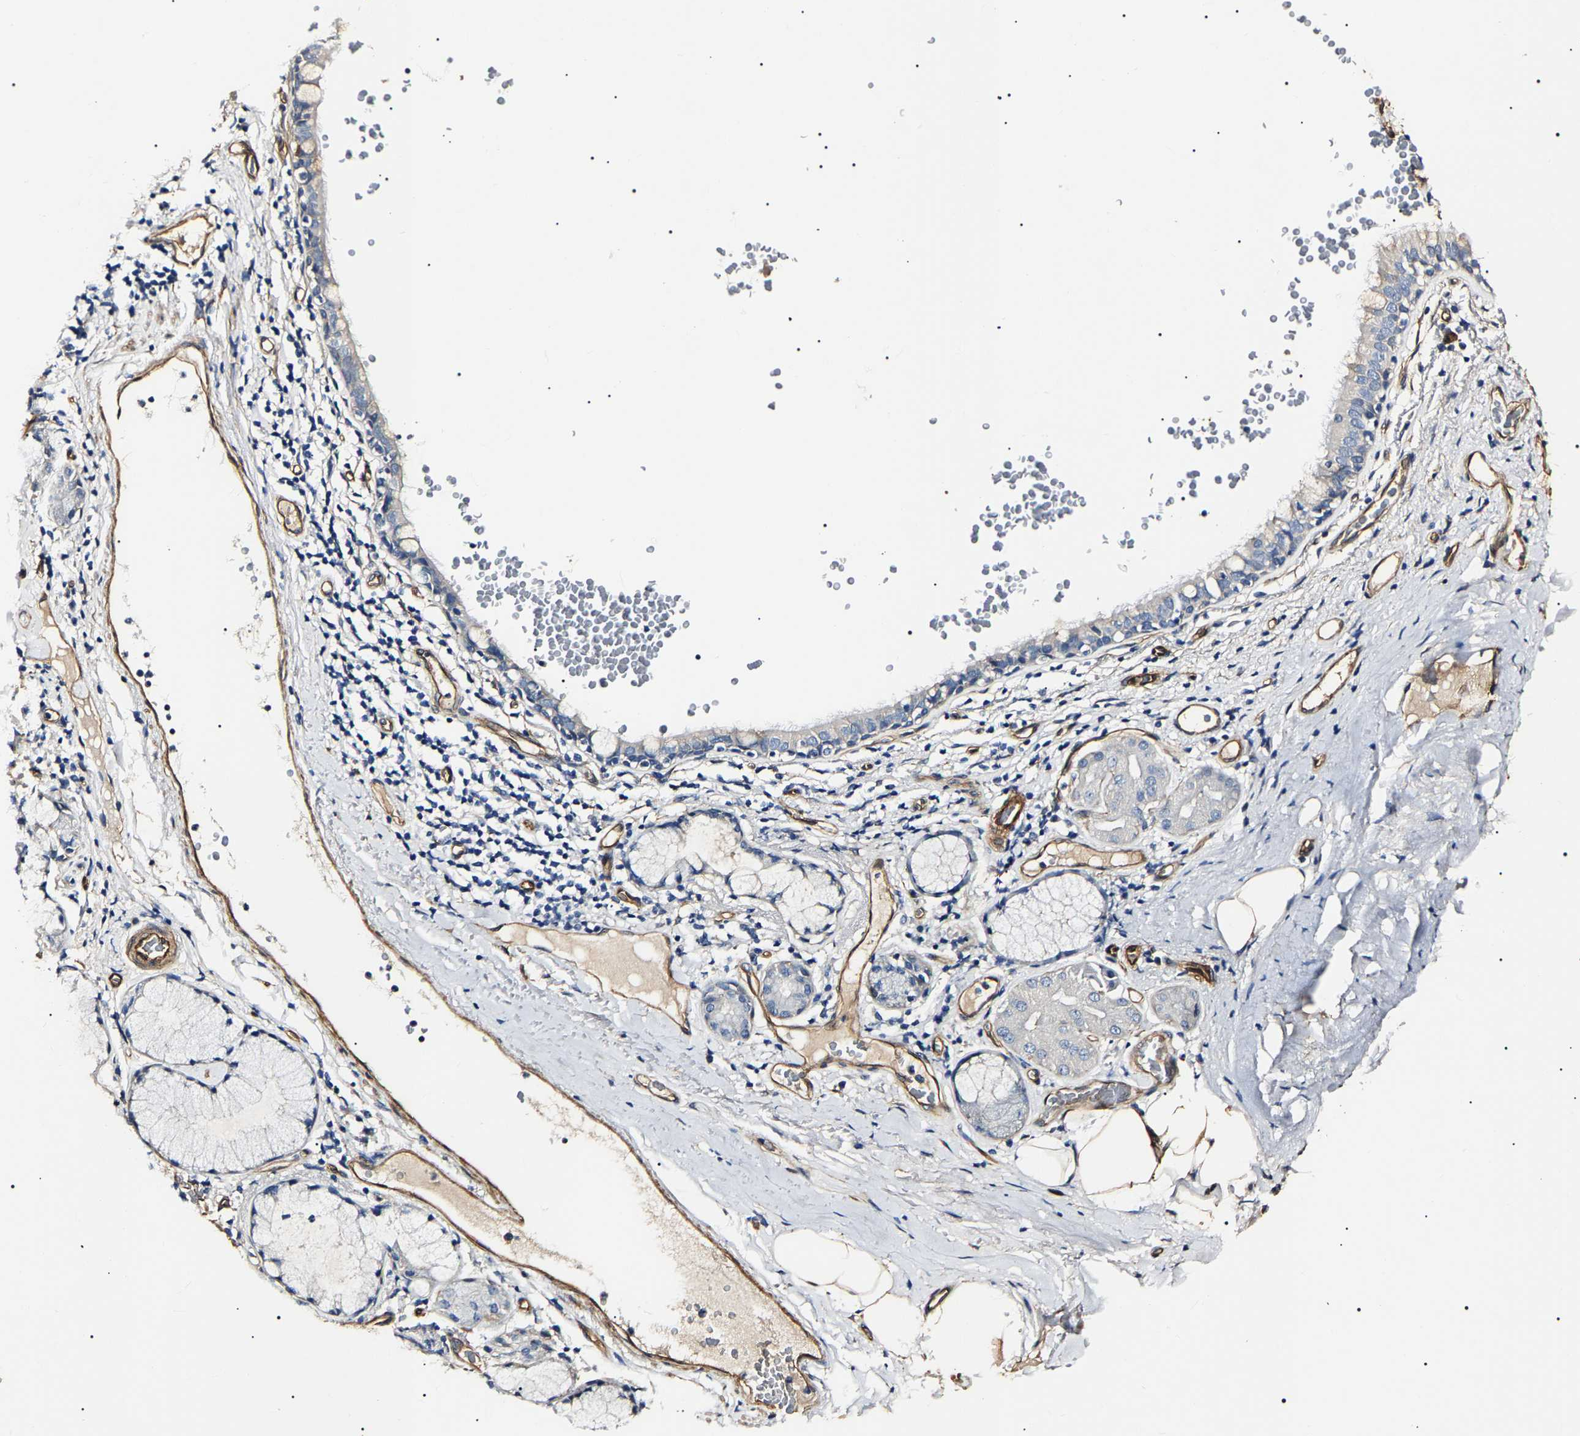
{"staining": {"intensity": "negative", "quantity": "none", "location": "none"}, "tissue": "bronchus", "cell_type": "Respiratory epithelial cells", "image_type": "normal", "snomed": [{"axis": "morphology", "description": "Normal tissue, NOS"}, {"axis": "morphology", "description": "Inflammation, NOS"}, {"axis": "topography", "description": "Cartilage tissue"}, {"axis": "topography", "description": "Bronchus"}], "caption": "Immunohistochemical staining of unremarkable bronchus reveals no significant positivity in respiratory epithelial cells.", "gene": "KLHL42", "patient": {"sex": "male", "age": 77}}